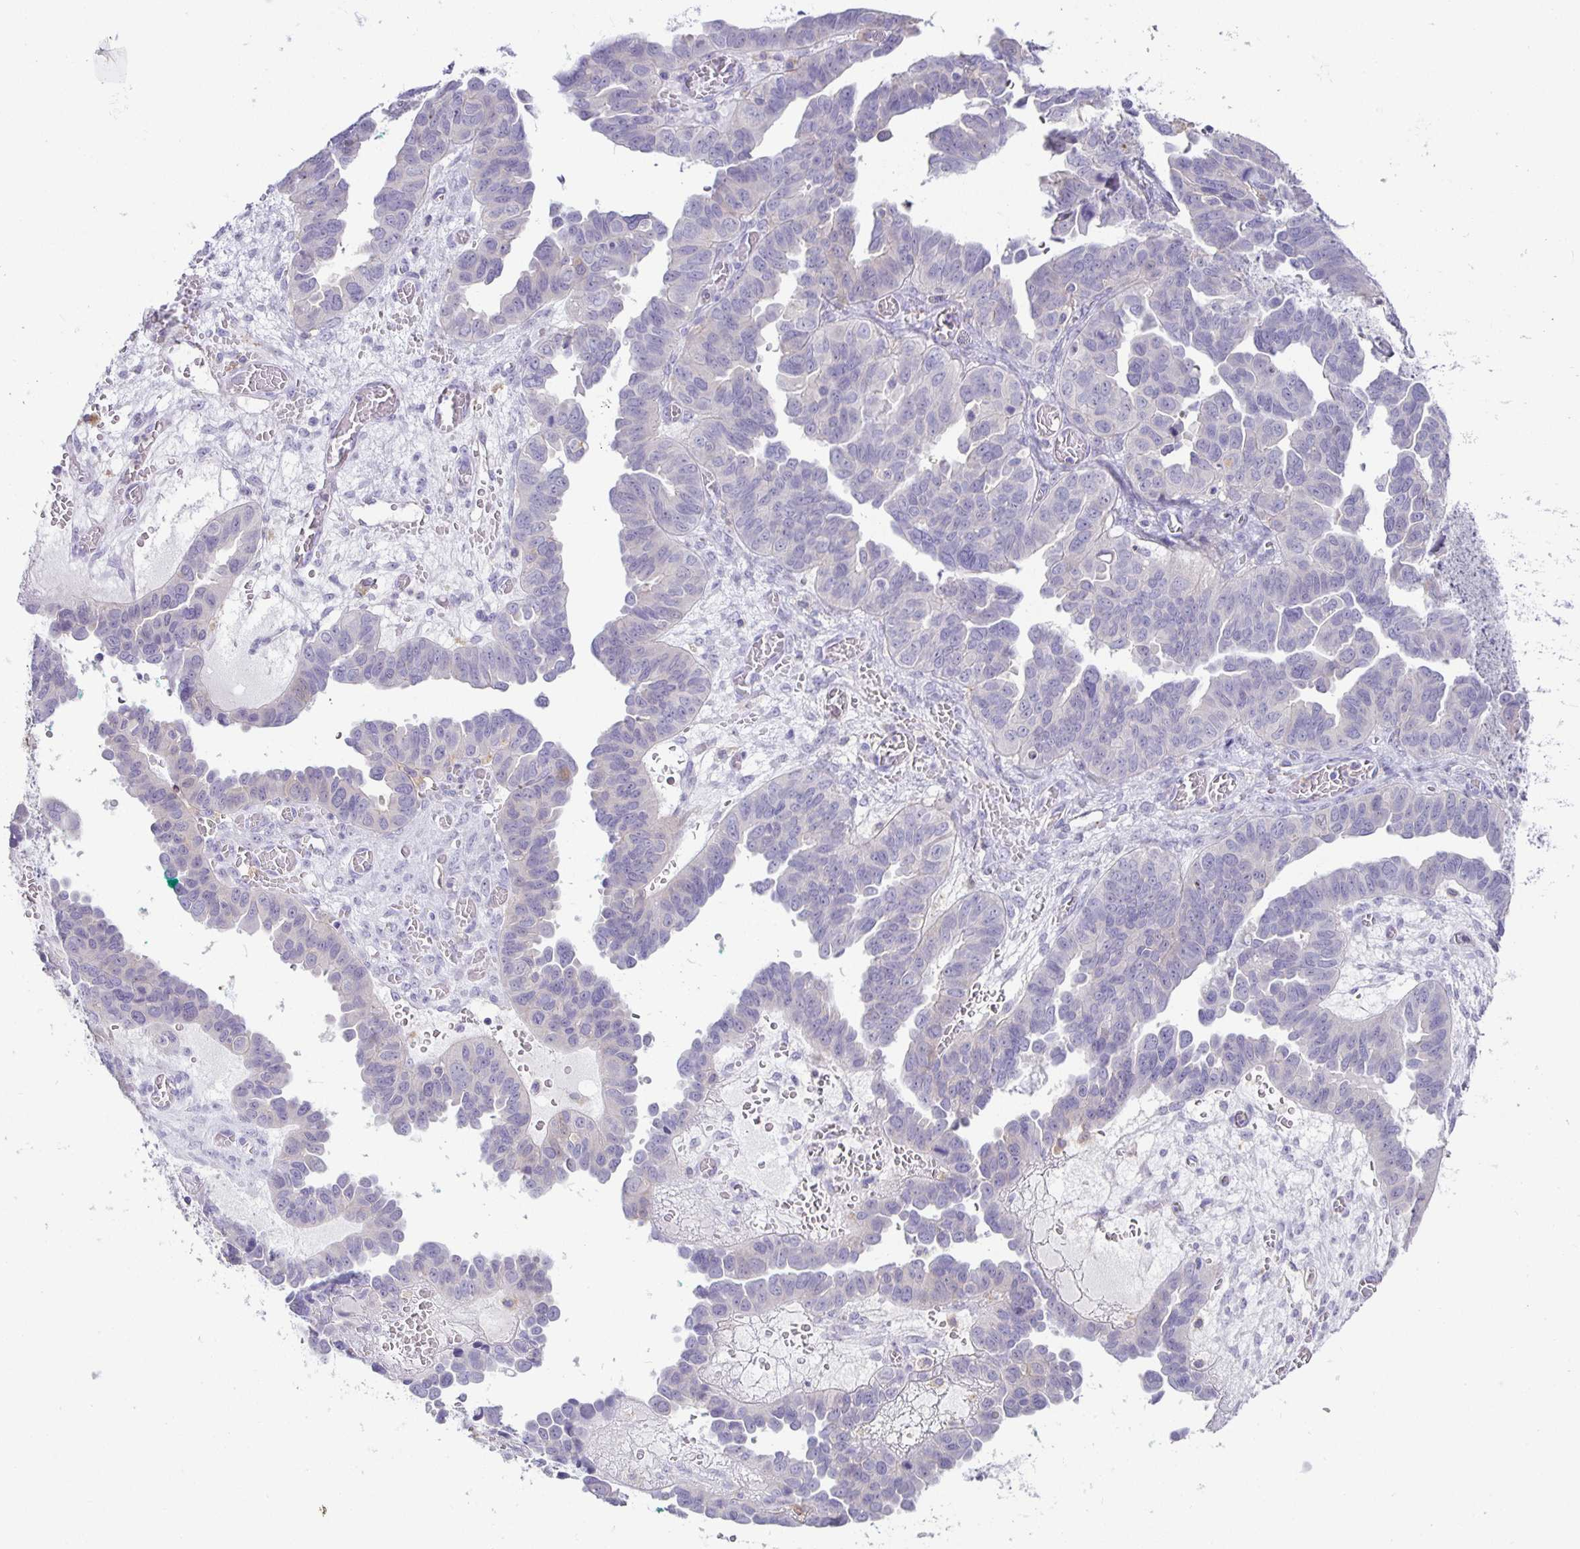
{"staining": {"intensity": "negative", "quantity": "none", "location": "none"}, "tissue": "ovarian cancer", "cell_type": "Tumor cells", "image_type": "cancer", "snomed": [{"axis": "morphology", "description": "Cystadenocarcinoma, serous, NOS"}, {"axis": "topography", "description": "Ovary"}], "caption": "Immunohistochemistry (IHC) image of human ovarian cancer stained for a protein (brown), which reveals no positivity in tumor cells.", "gene": "SIRPA", "patient": {"sex": "female", "age": 64}}